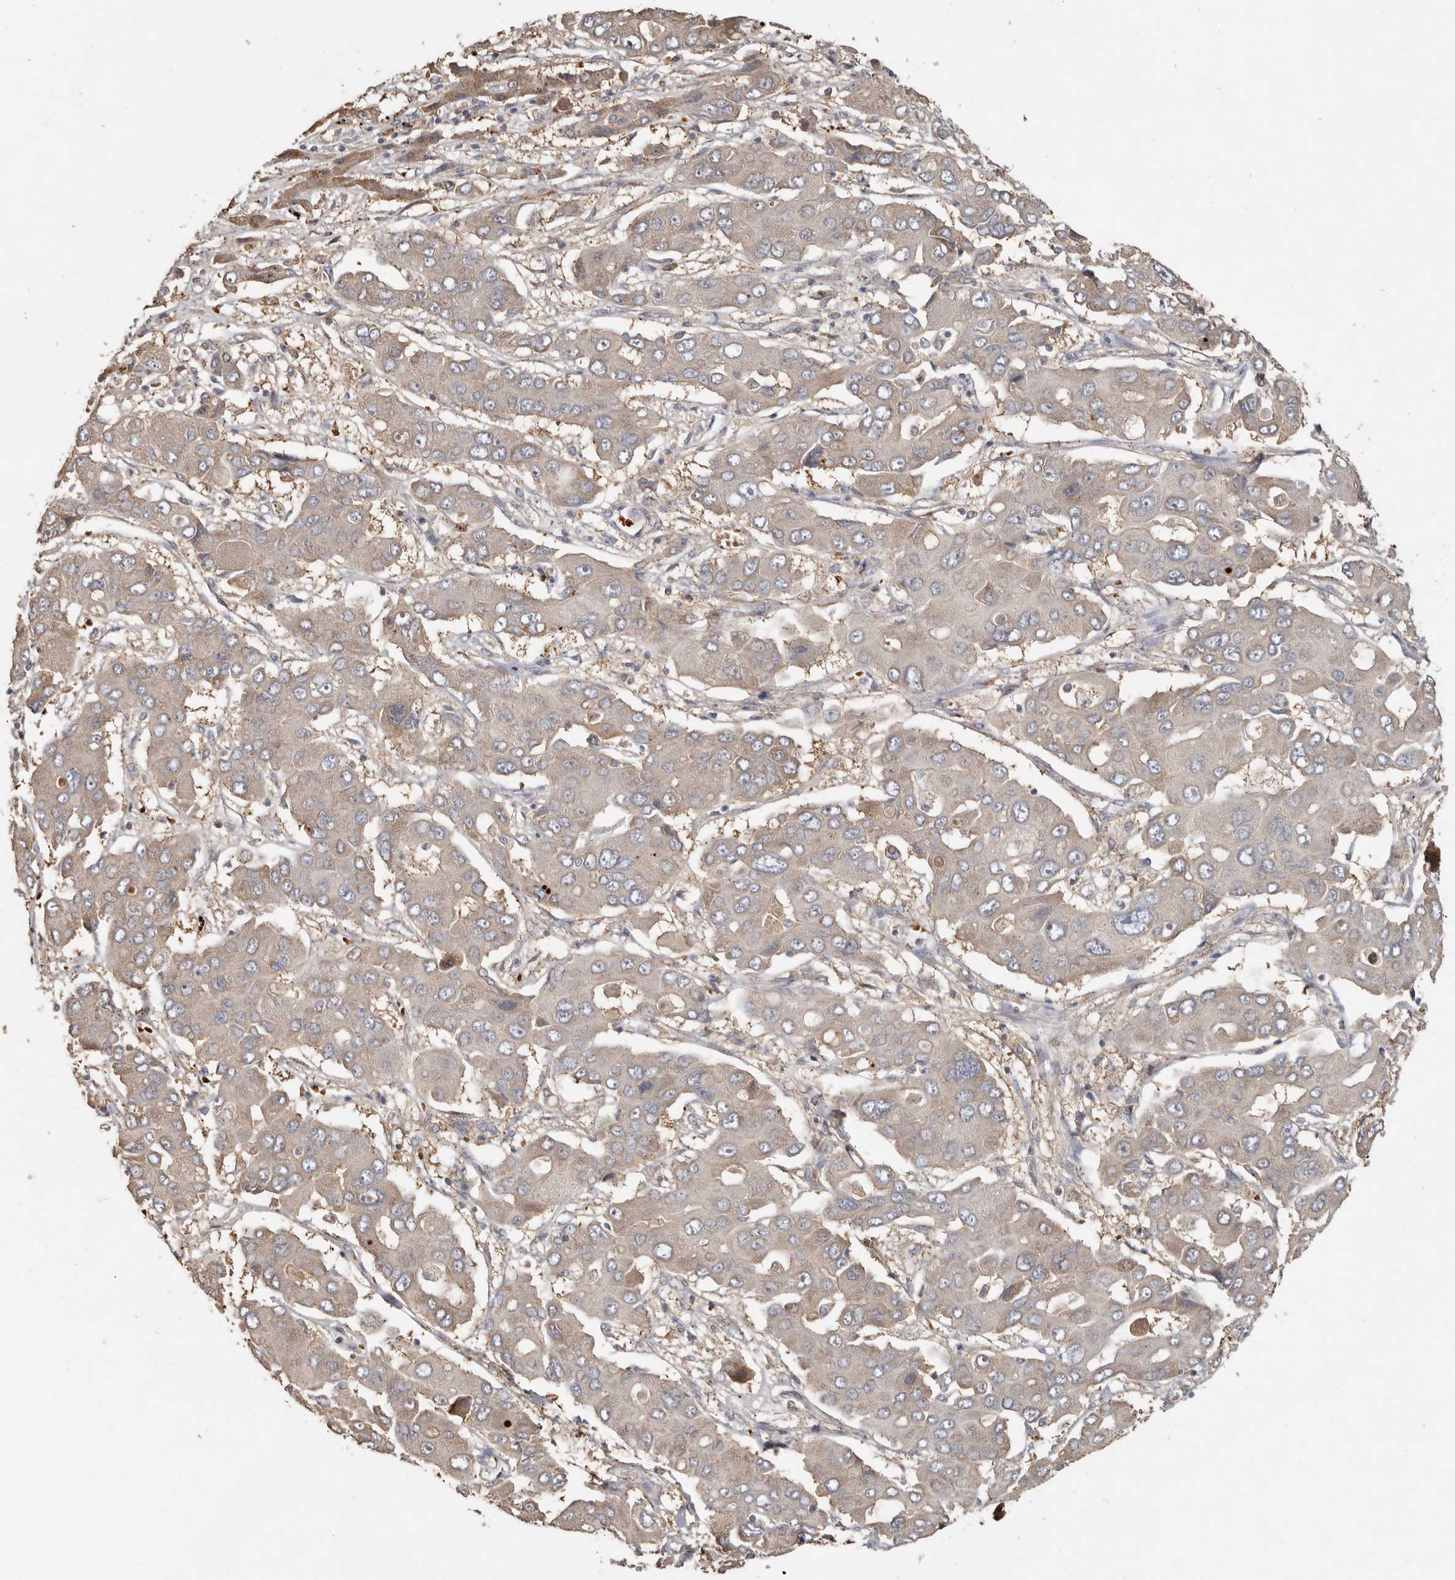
{"staining": {"intensity": "weak", "quantity": "<25%", "location": "cytoplasmic/membranous"}, "tissue": "liver cancer", "cell_type": "Tumor cells", "image_type": "cancer", "snomed": [{"axis": "morphology", "description": "Cholangiocarcinoma"}, {"axis": "topography", "description": "Liver"}], "caption": "The micrograph shows no significant expression in tumor cells of cholangiocarcinoma (liver).", "gene": "KIF26B", "patient": {"sex": "male", "age": 67}}